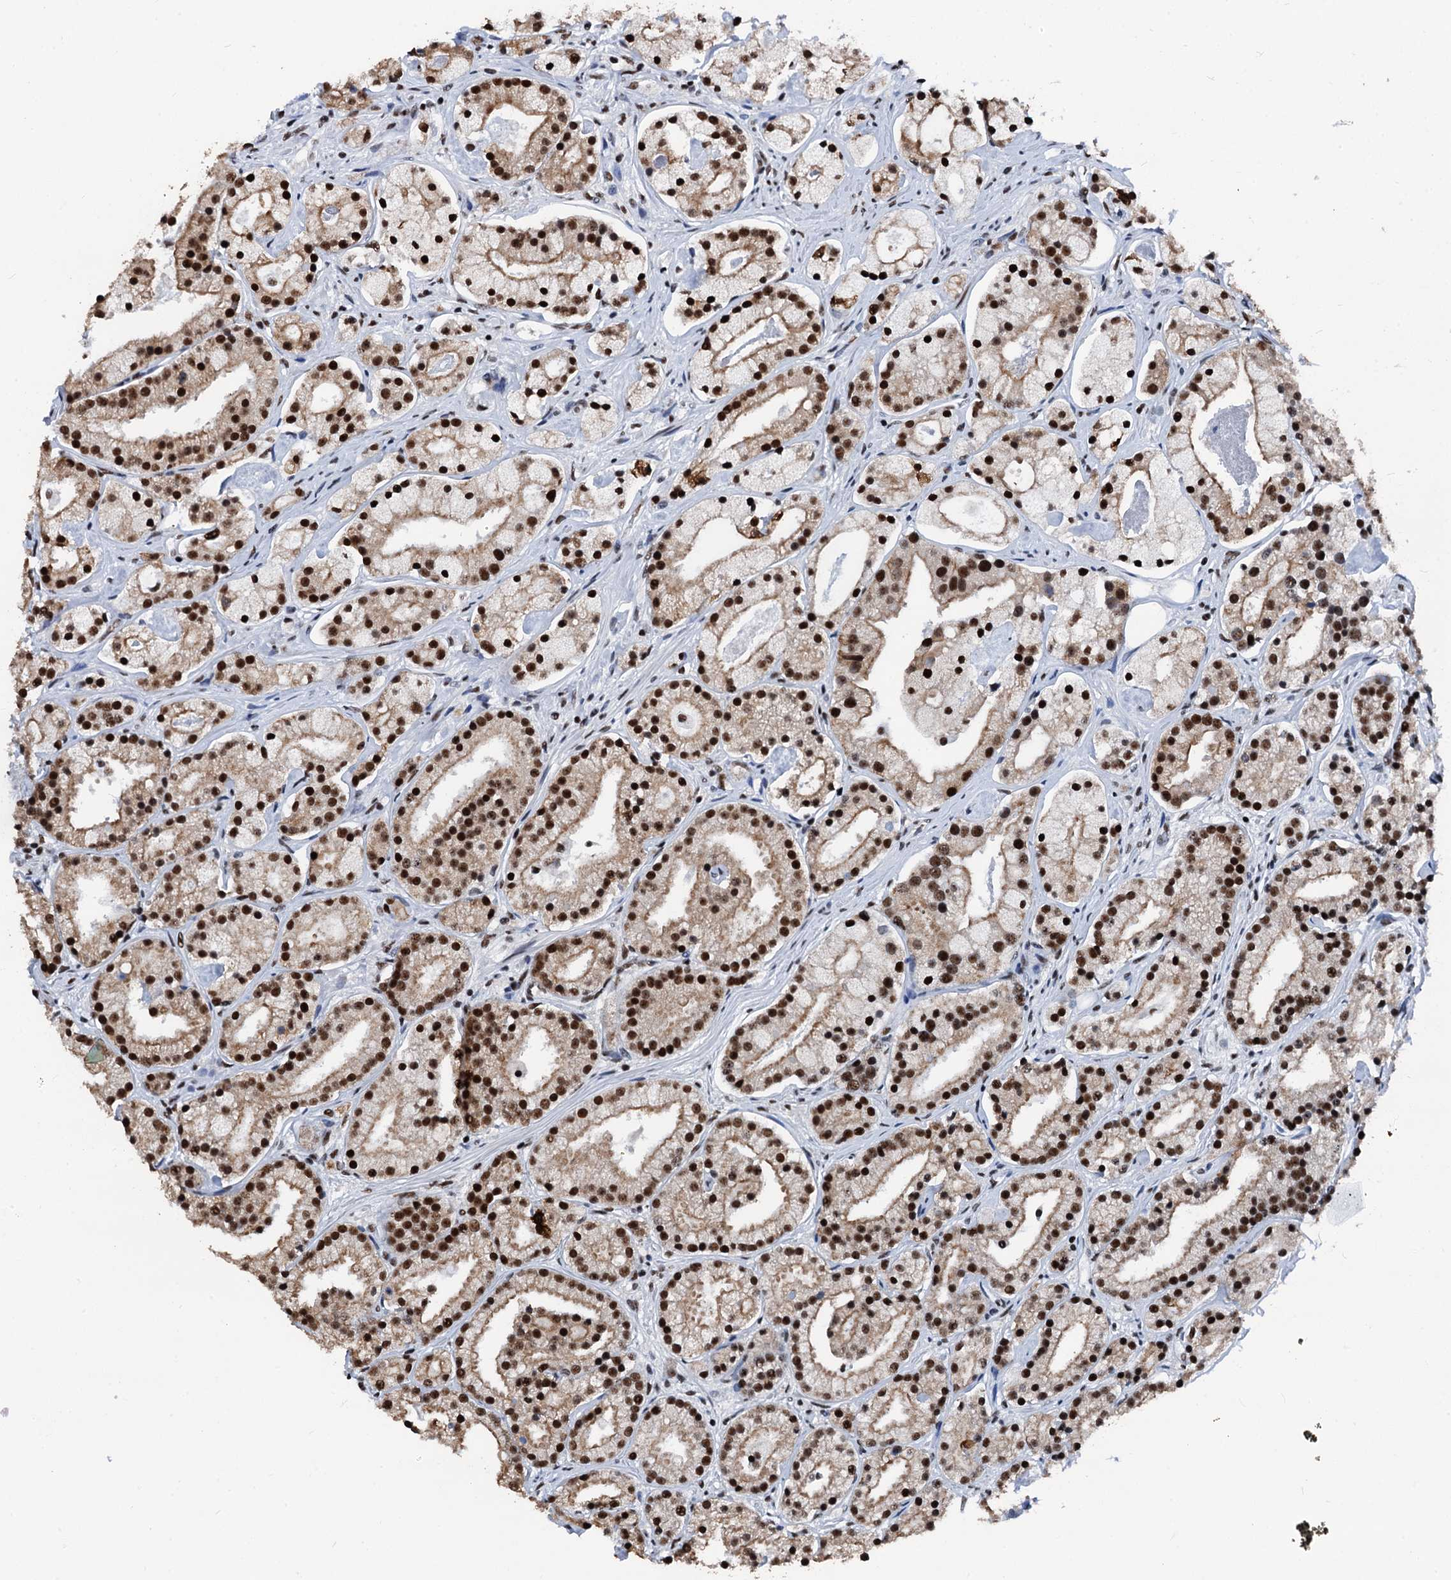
{"staining": {"intensity": "strong", "quantity": ">75%", "location": "nuclear"}, "tissue": "prostate cancer", "cell_type": "Tumor cells", "image_type": "cancer", "snomed": [{"axis": "morphology", "description": "Adenocarcinoma, High grade"}, {"axis": "topography", "description": "Prostate"}], "caption": "IHC photomicrograph of neoplastic tissue: human prostate high-grade adenocarcinoma stained using immunohistochemistry (IHC) exhibits high levels of strong protein expression localized specifically in the nuclear of tumor cells, appearing as a nuclear brown color.", "gene": "DDX23", "patient": {"sex": "male", "age": 69}}